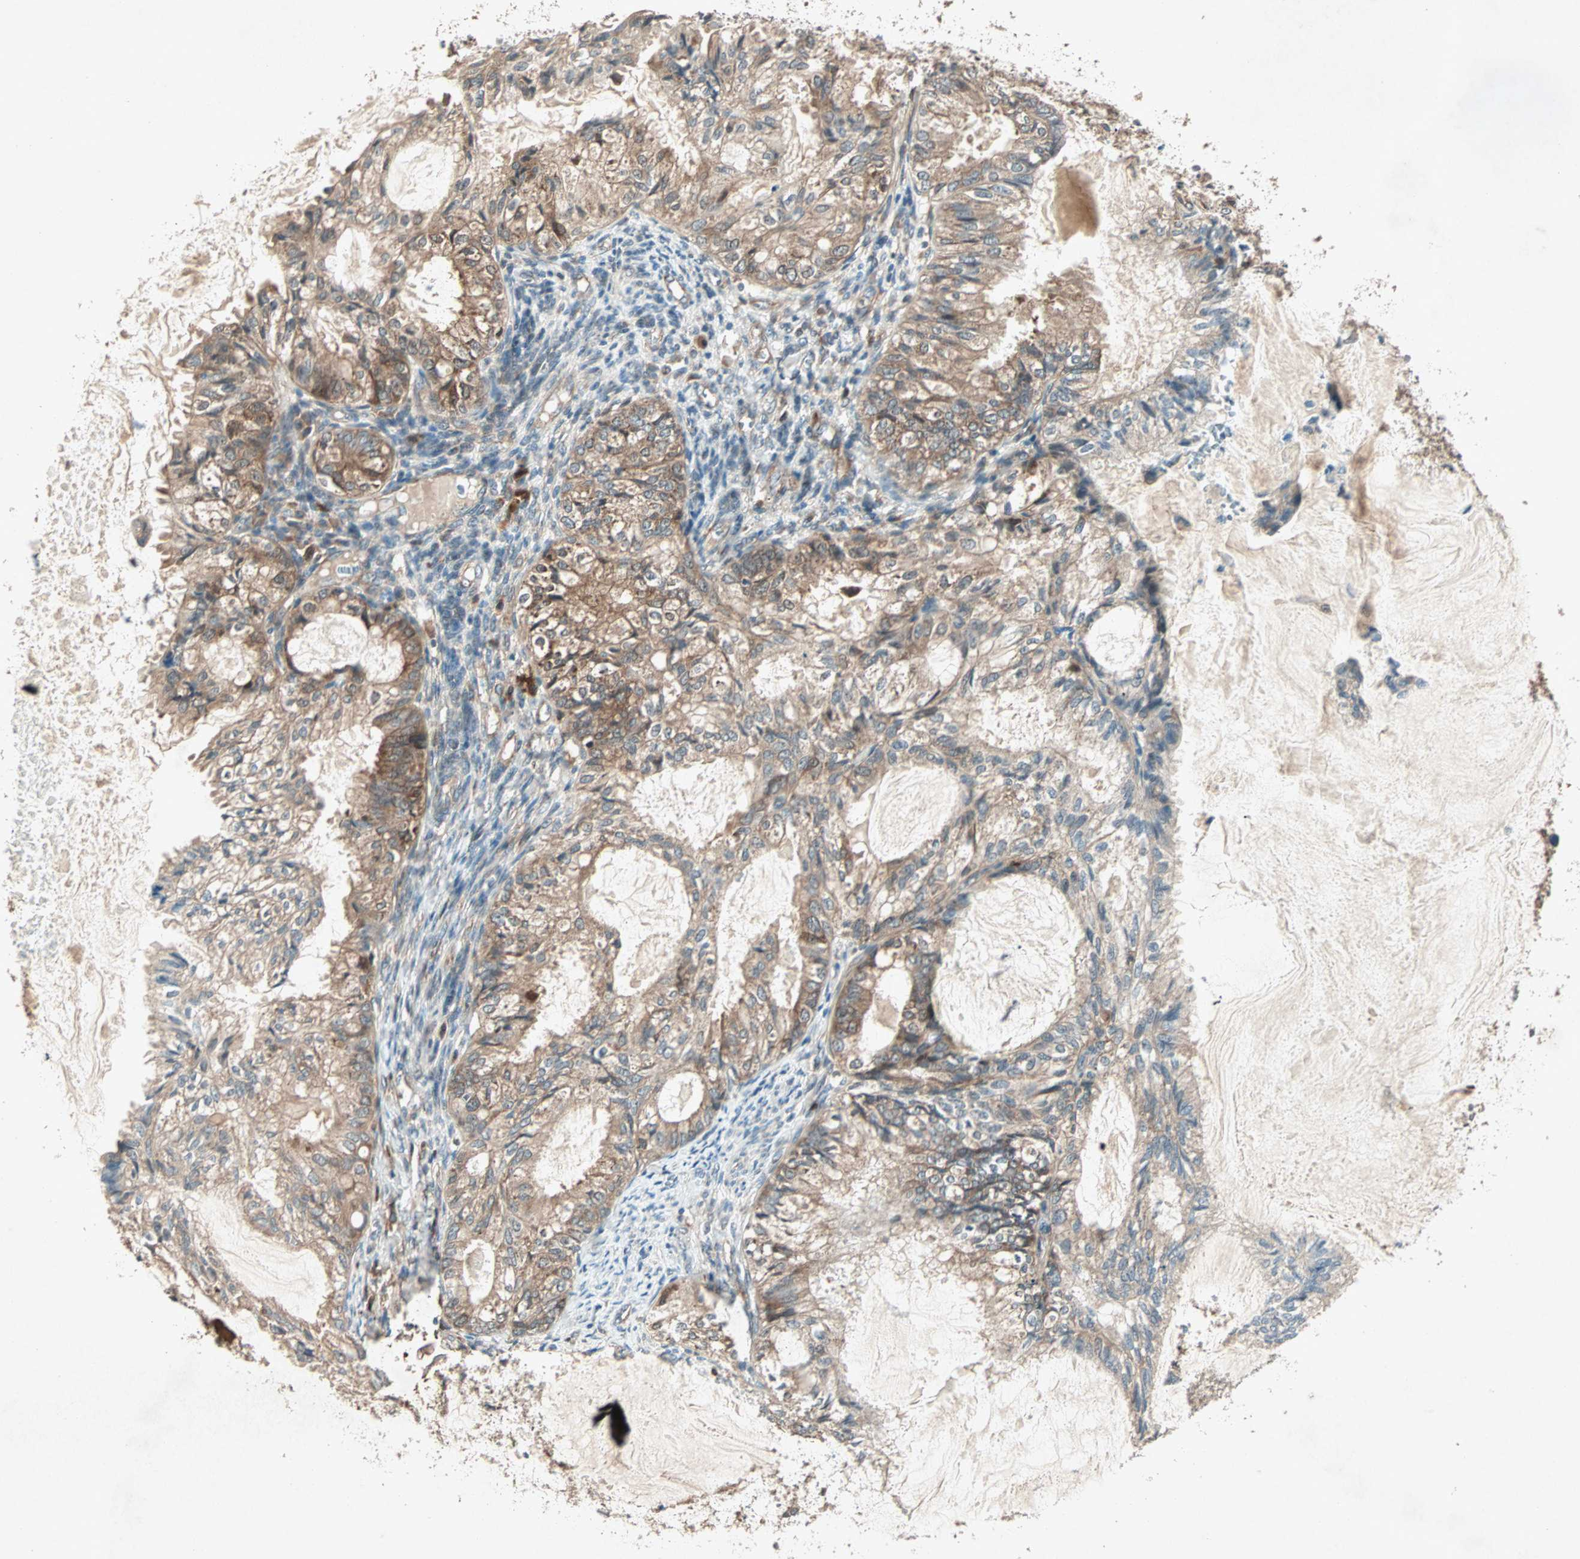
{"staining": {"intensity": "moderate", "quantity": "25%-75%", "location": "cytoplasmic/membranous"}, "tissue": "cervical cancer", "cell_type": "Tumor cells", "image_type": "cancer", "snomed": [{"axis": "morphology", "description": "Normal tissue, NOS"}, {"axis": "morphology", "description": "Adenocarcinoma, NOS"}, {"axis": "topography", "description": "Cervix"}, {"axis": "topography", "description": "Endometrium"}], "caption": "Cervical cancer (adenocarcinoma) was stained to show a protein in brown. There is medium levels of moderate cytoplasmic/membranous positivity in about 25%-75% of tumor cells.", "gene": "SDSL", "patient": {"sex": "female", "age": 86}}